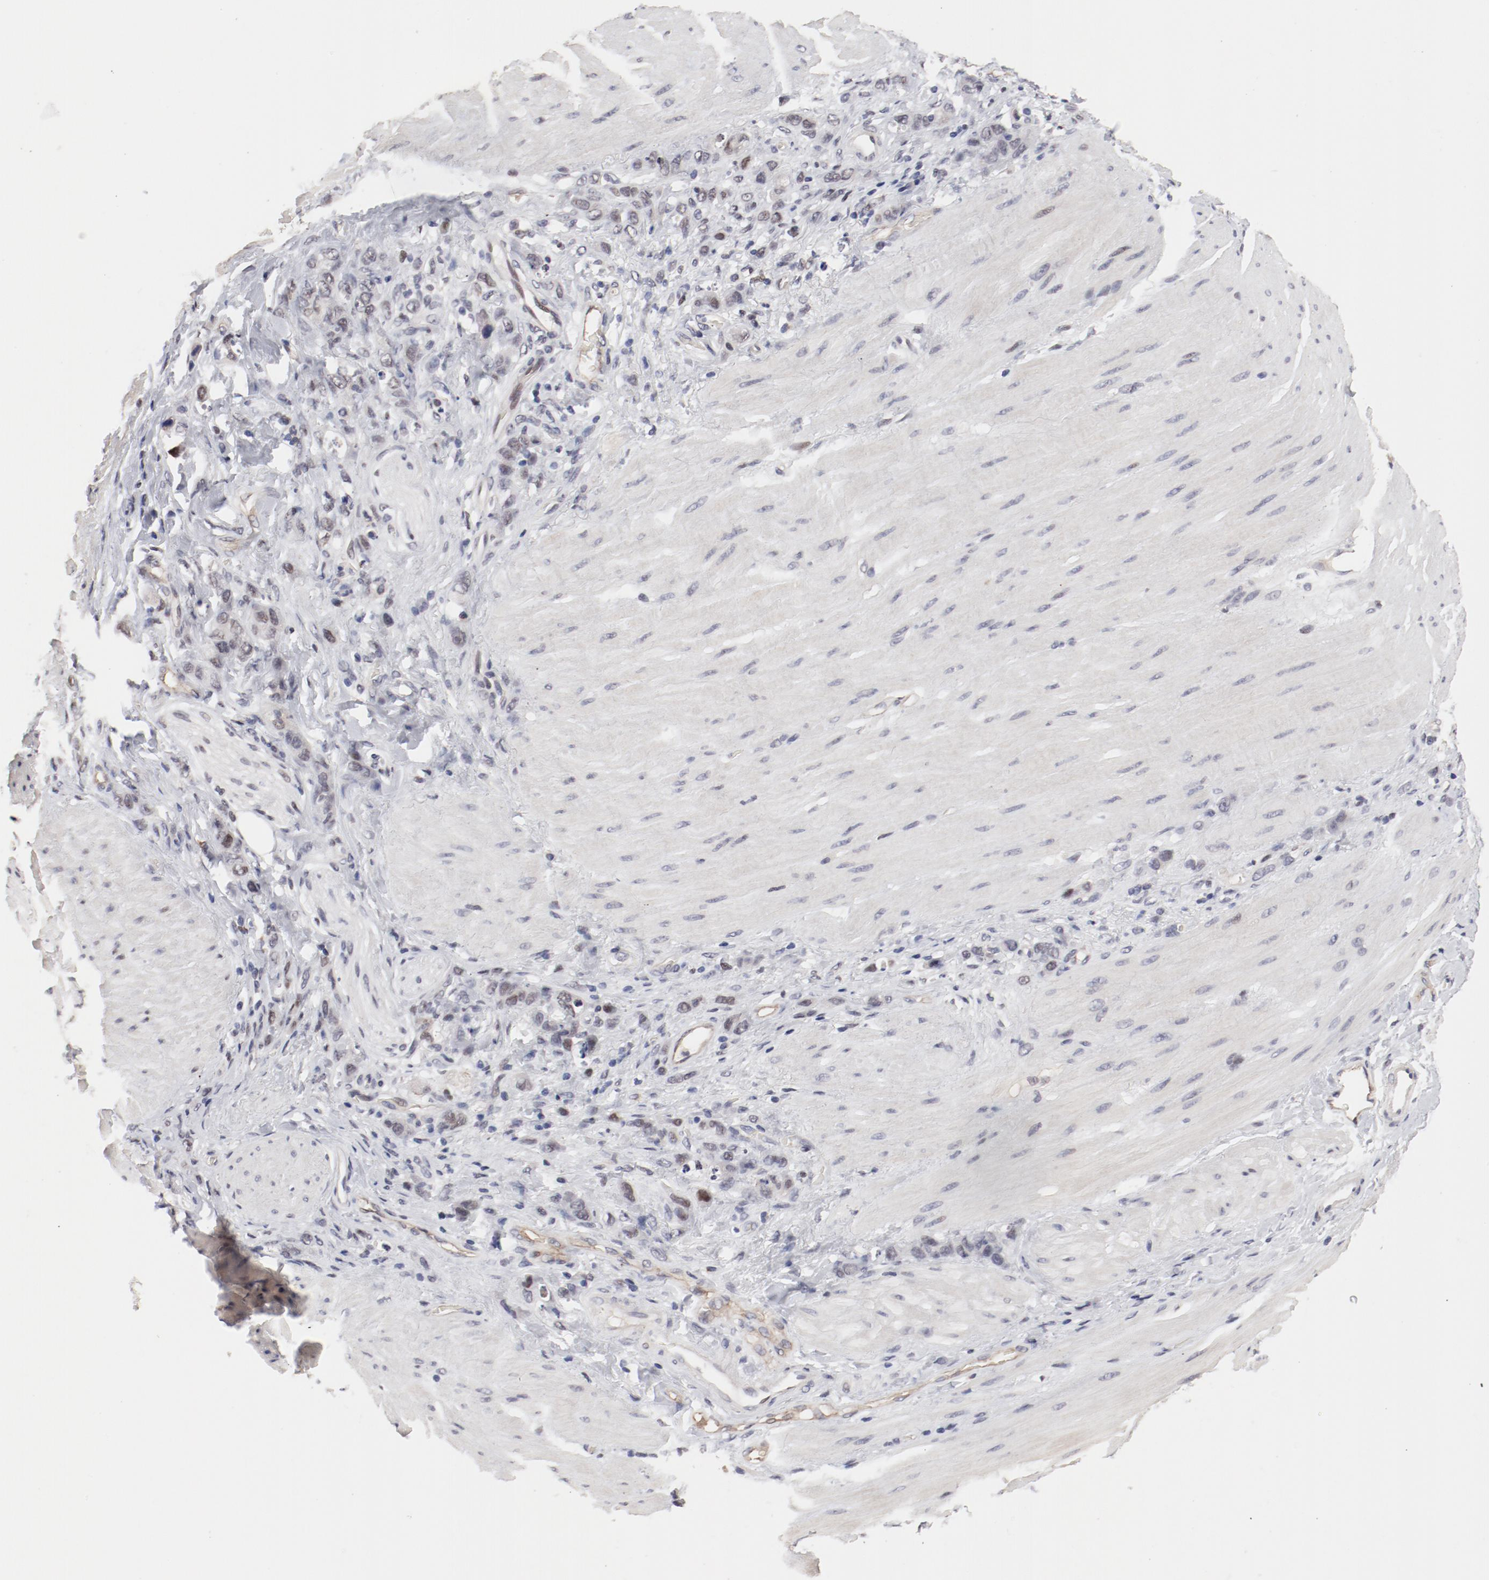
{"staining": {"intensity": "negative", "quantity": "none", "location": "none"}, "tissue": "stomach cancer", "cell_type": "Tumor cells", "image_type": "cancer", "snomed": [{"axis": "morphology", "description": "Normal tissue, NOS"}, {"axis": "morphology", "description": "Adenocarcinoma, NOS"}, {"axis": "topography", "description": "Stomach"}], "caption": "A high-resolution histopathology image shows immunohistochemistry staining of stomach cancer (adenocarcinoma), which shows no significant positivity in tumor cells. Nuclei are stained in blue.", "gene": "FSCB", "patient": {"sex": "male", "age": 82}}